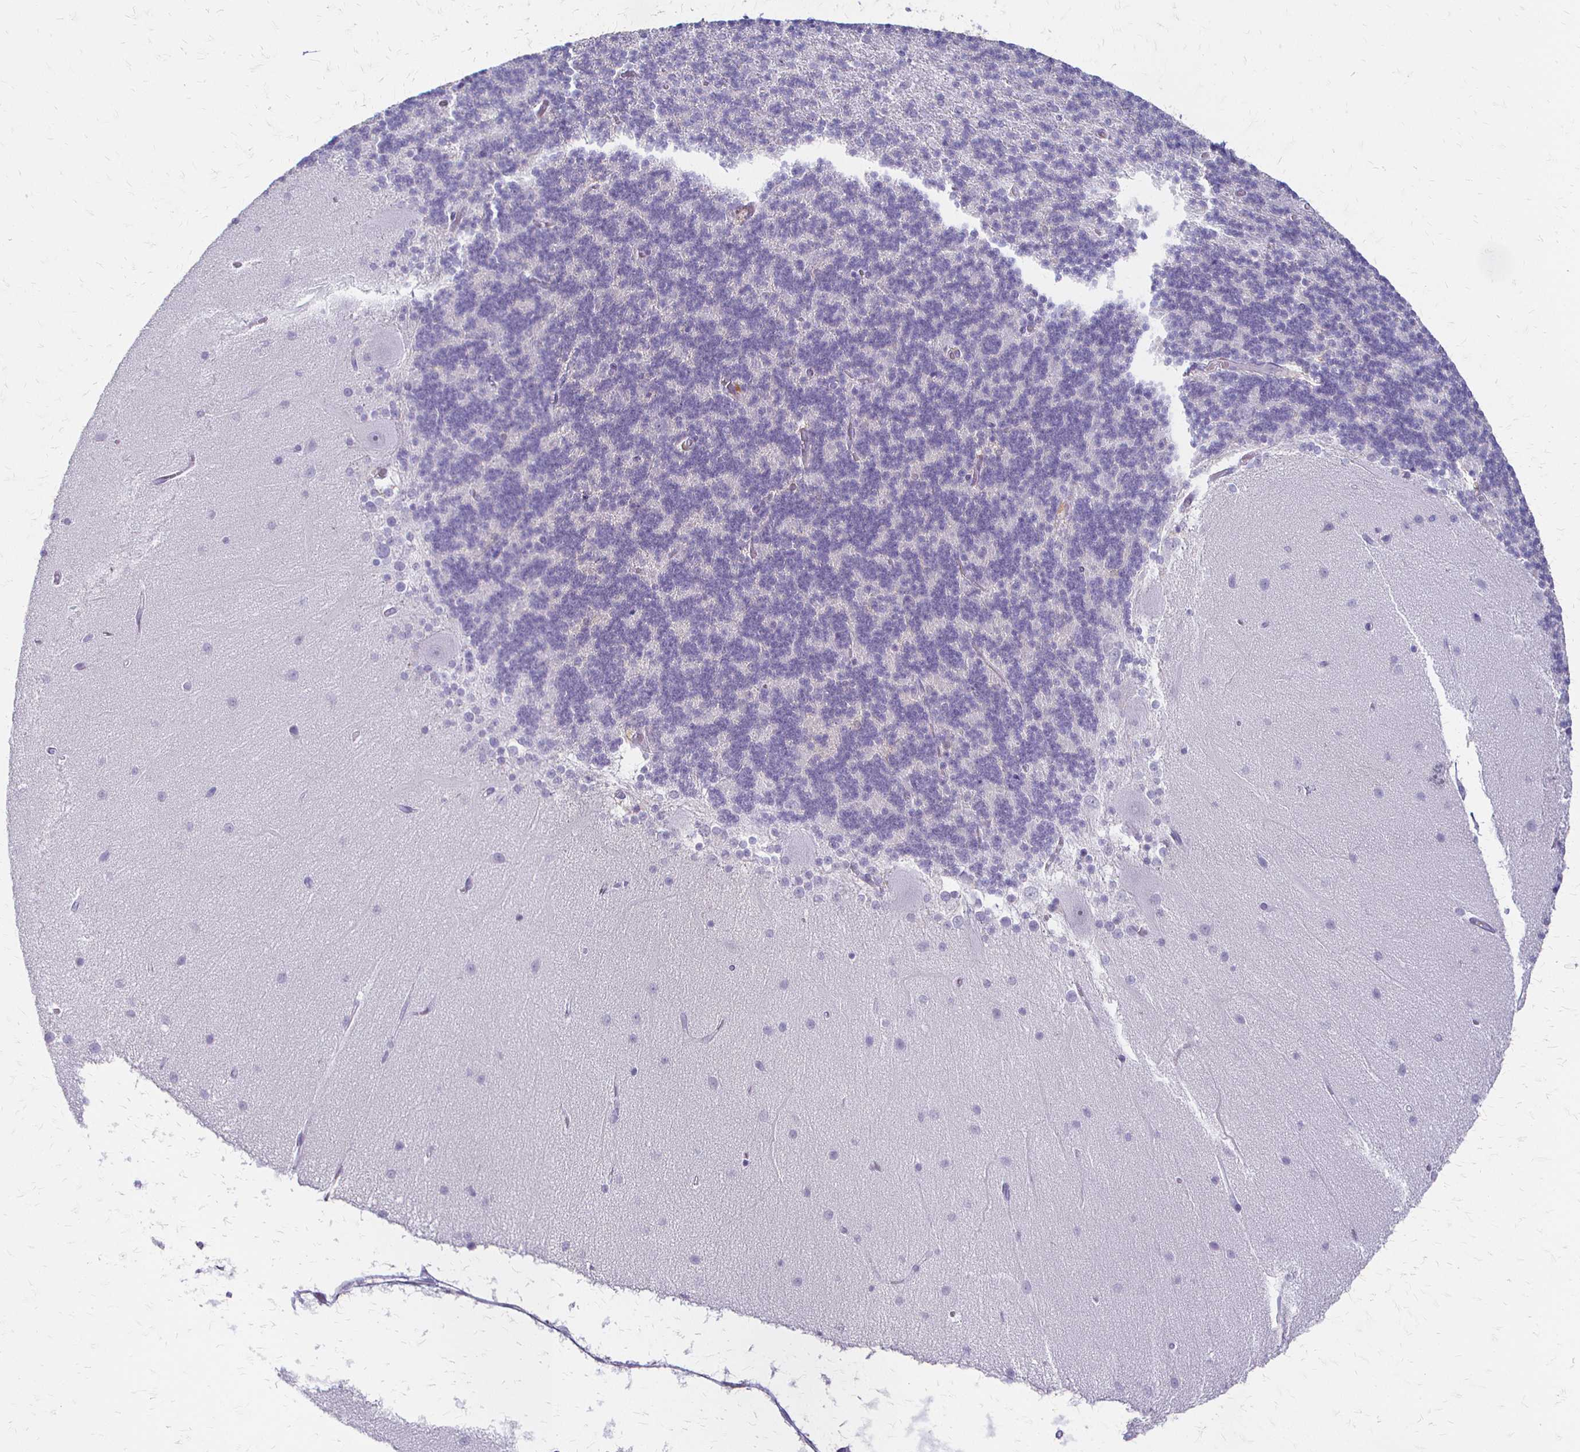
{"staining": {"intensity": "negative", "quantity": "none", "location": "none"}, "tissue": "cerebellum", "cell_type": "Cells in granular layer", "image_type": "normal", "snomed": [{"axis": "morphology", "description": "Normal tissue, NOS"}, {"axis": "topography", "description": "Cerebellum"}], "caption": "An immunohistochemistry micrograph of benign cerebellum is shown. There is no staining in cells in granular layer of cerebellum. The staining was performed using DAB (3,3'-diaminobenzidine) to visualize the protein expression in brown, while the nuclei were stained in blue with hematoxylin (Magnification: 20x).", "gene": "ACP5", "patient": {"sex": "female", "age": 54}}